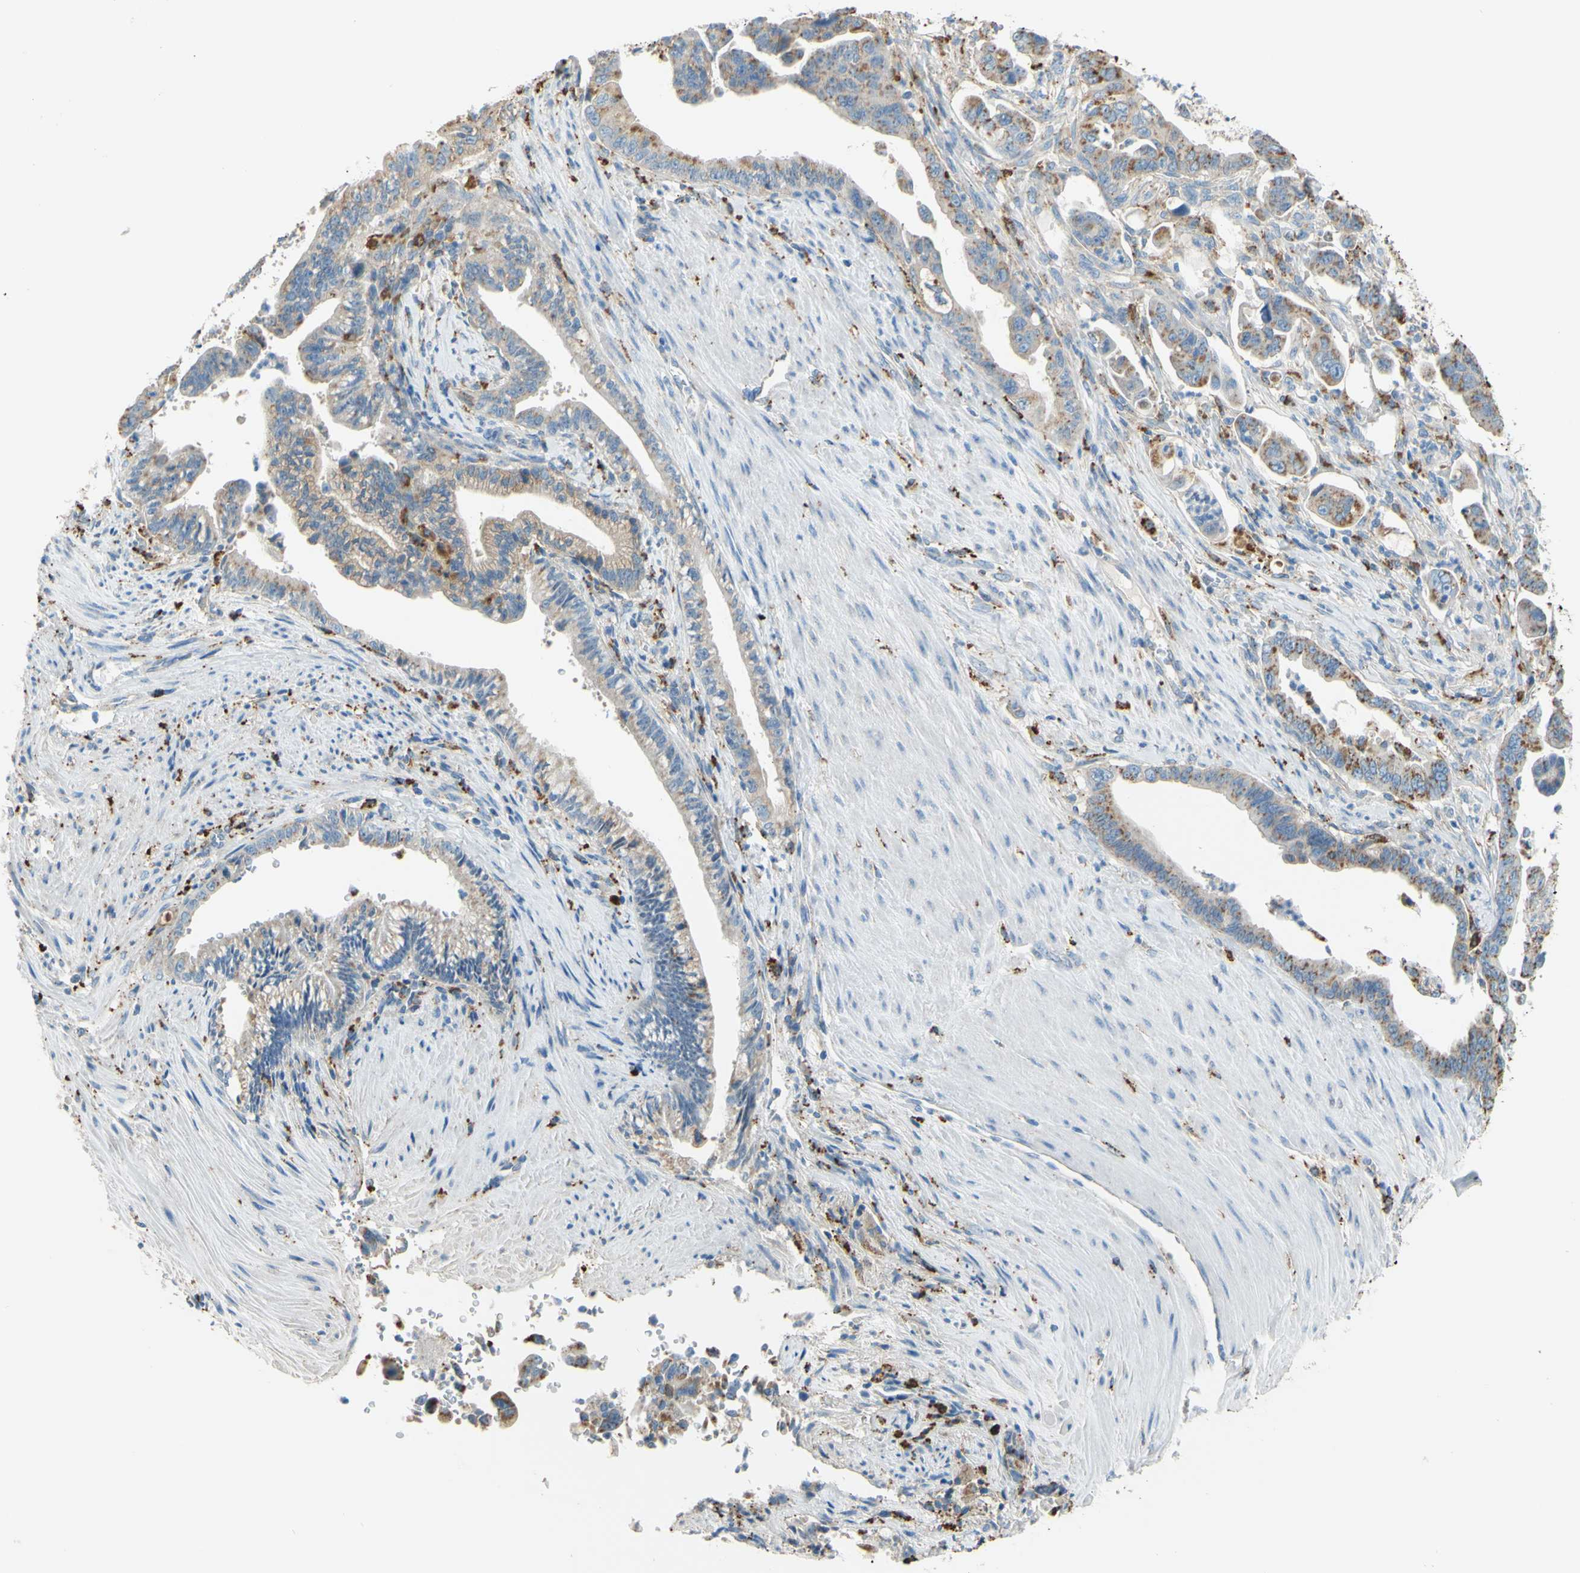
{"staining": {"intensity": "weak", "quantity": "25%-75%", "location": "cytoplasmic/membranous"}, "tissue": "pancreatic cancer", "cell_type": "Tumor cells", "image_type": "cancer", "snomed": [{"axis": "morphology", "description": "Adenocarcinoma, NOS"}, {"axis": "topography", "description": "Pancreas"}], "caption": "Pancreatic cancer (adenocarcinoma) was stained to show a protein in brown. There is low levels of weak cytoplasmic/membranous expression in approximately 25%-75% of tumor cells. (IHC, brightfield microscopy, high magnification).", "gene": "CTSD", "patient": {"sex": "male", "age": 70}}